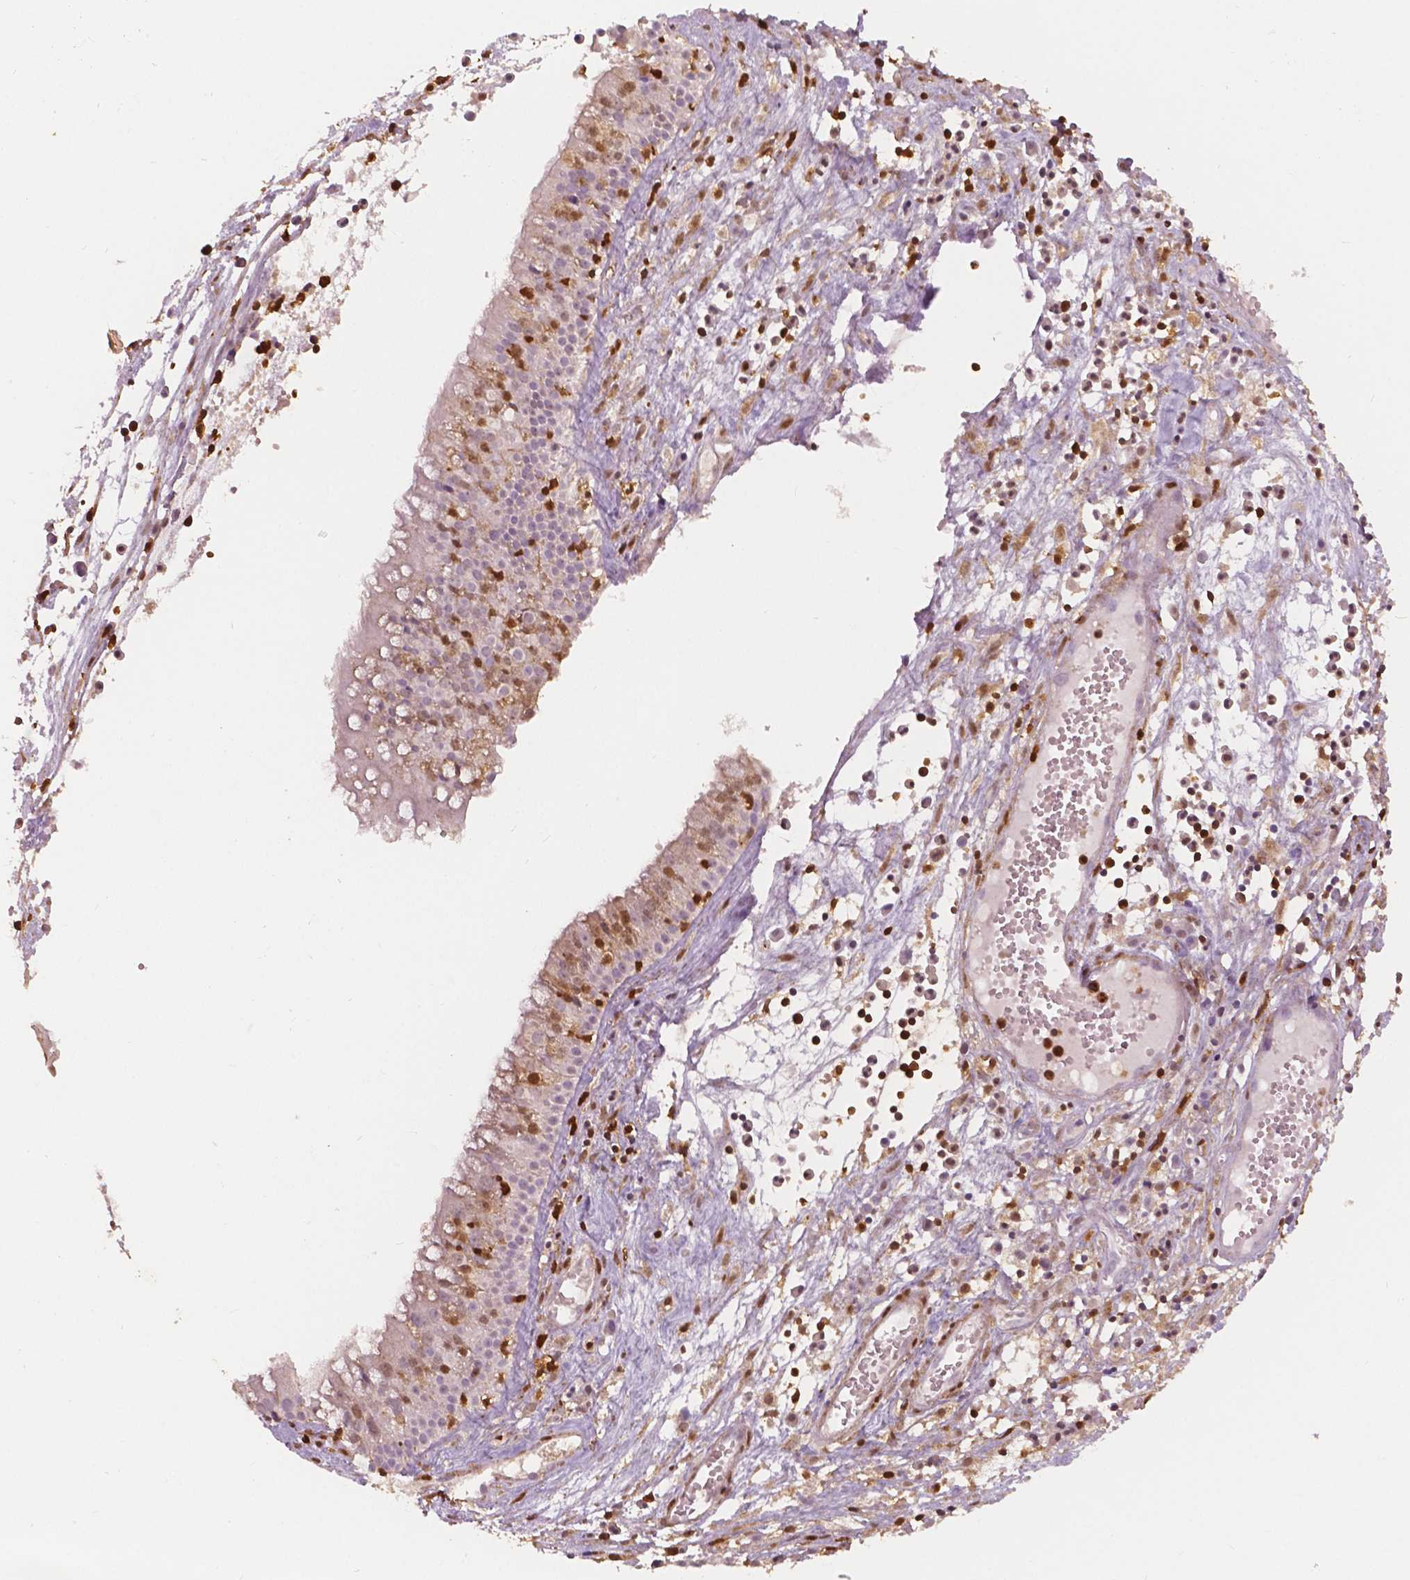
{"staining": {"intensity": "negative", "quantity": "none", "location": "none"}, "tissue": "nasopharynx", "cell_type": "Respiratory epithelial cells", "image_type": "normal", "snomed": [{"axis": "morphology", "description": "Normal tissue, NOS"}, {"axis": "topography", "description": "Nasopharynx"}], "caption": "A photomicrograph of nasopharynx stained for a protein exhibits no brown staining in respiratory epithelial cells.", "gene": "S100A4", "patient": {"sex": "male", "age": 31}}